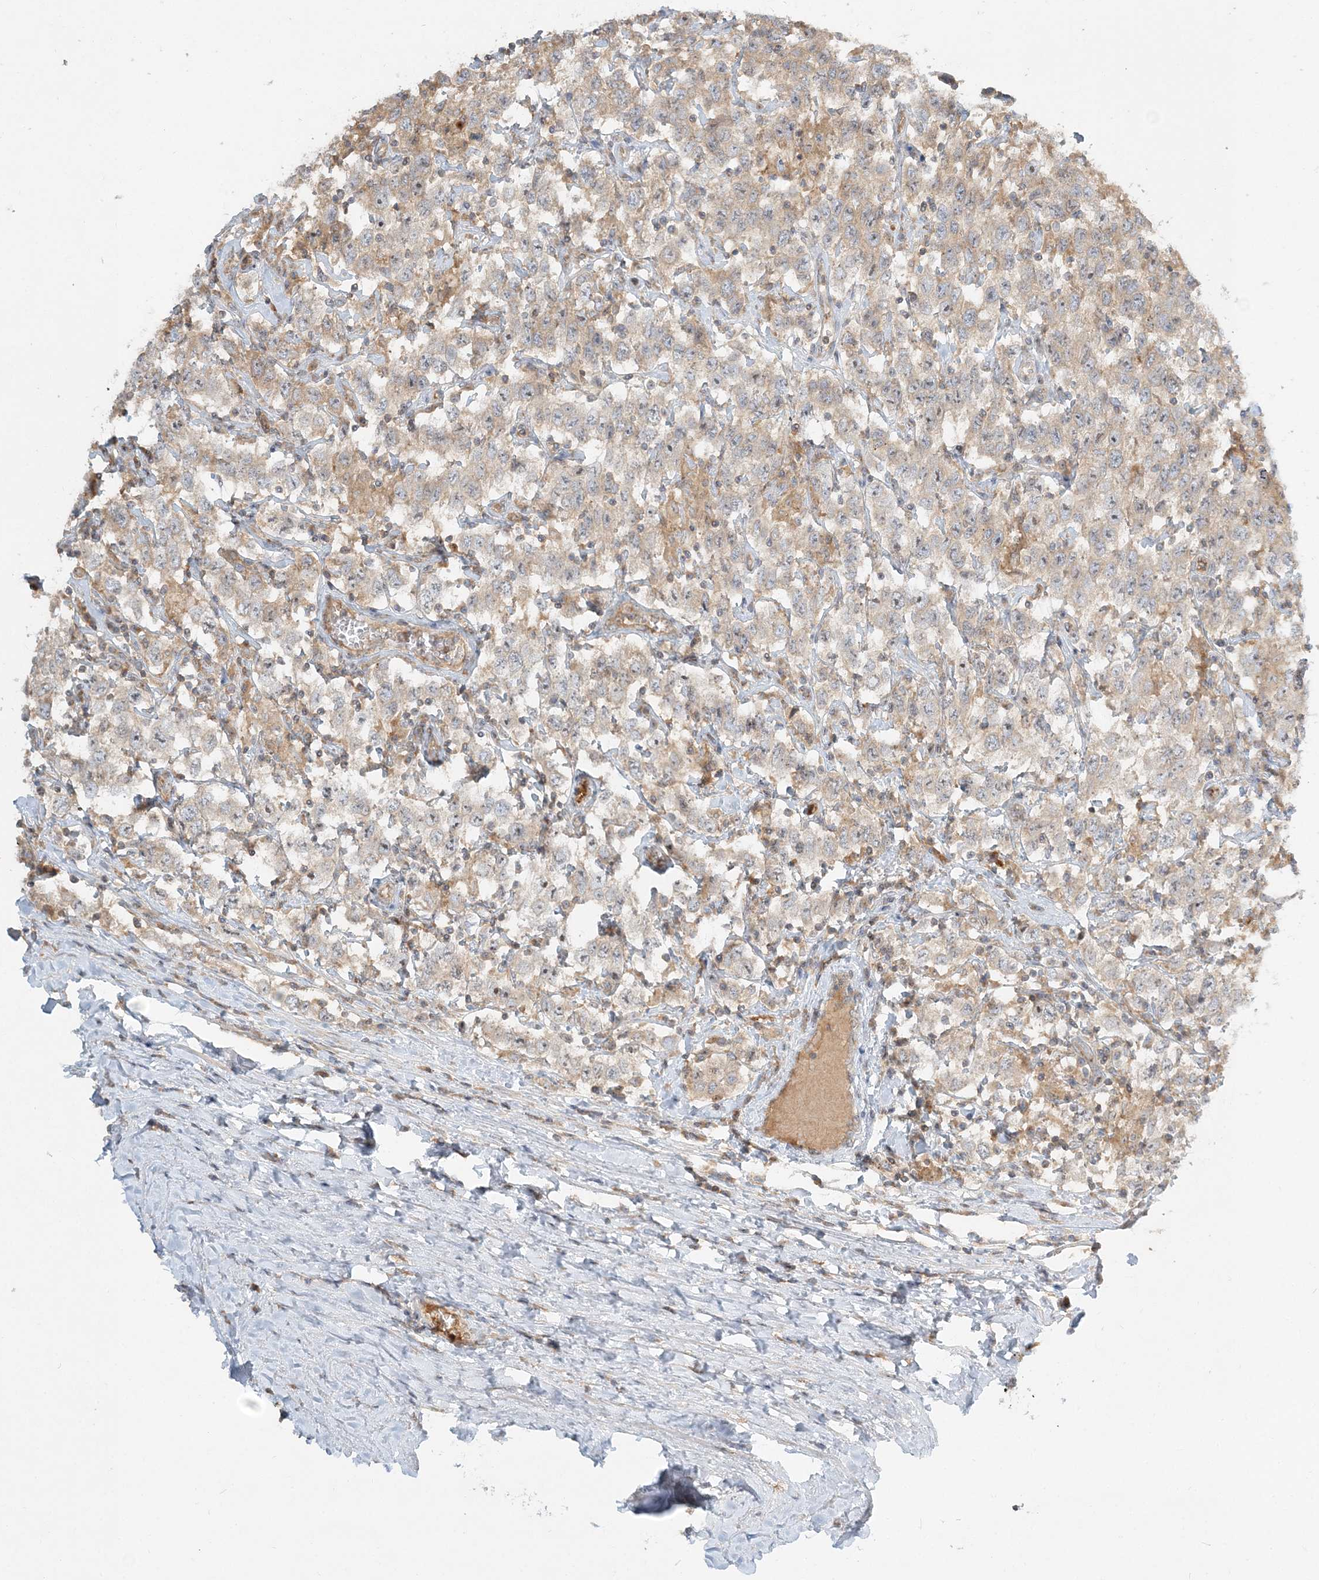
{"staining": {"intensity": "weak", "quantity": "<25%", "location": "cytoplasmic/membranous"}, "tissue": "testis cancer", "cell_type": "Tumor cells", "image_type": "cancer", "snomed": [{"axis": "morphology", "description": "Seminoma, NOS"}, {"axis": "topography", "description": "Testis"}], "caption": "Tumor cells are negative for brown protein staining in testis cancer.", "gene": "AP1AR", "patient": {"sex": "male", "age": 41}}